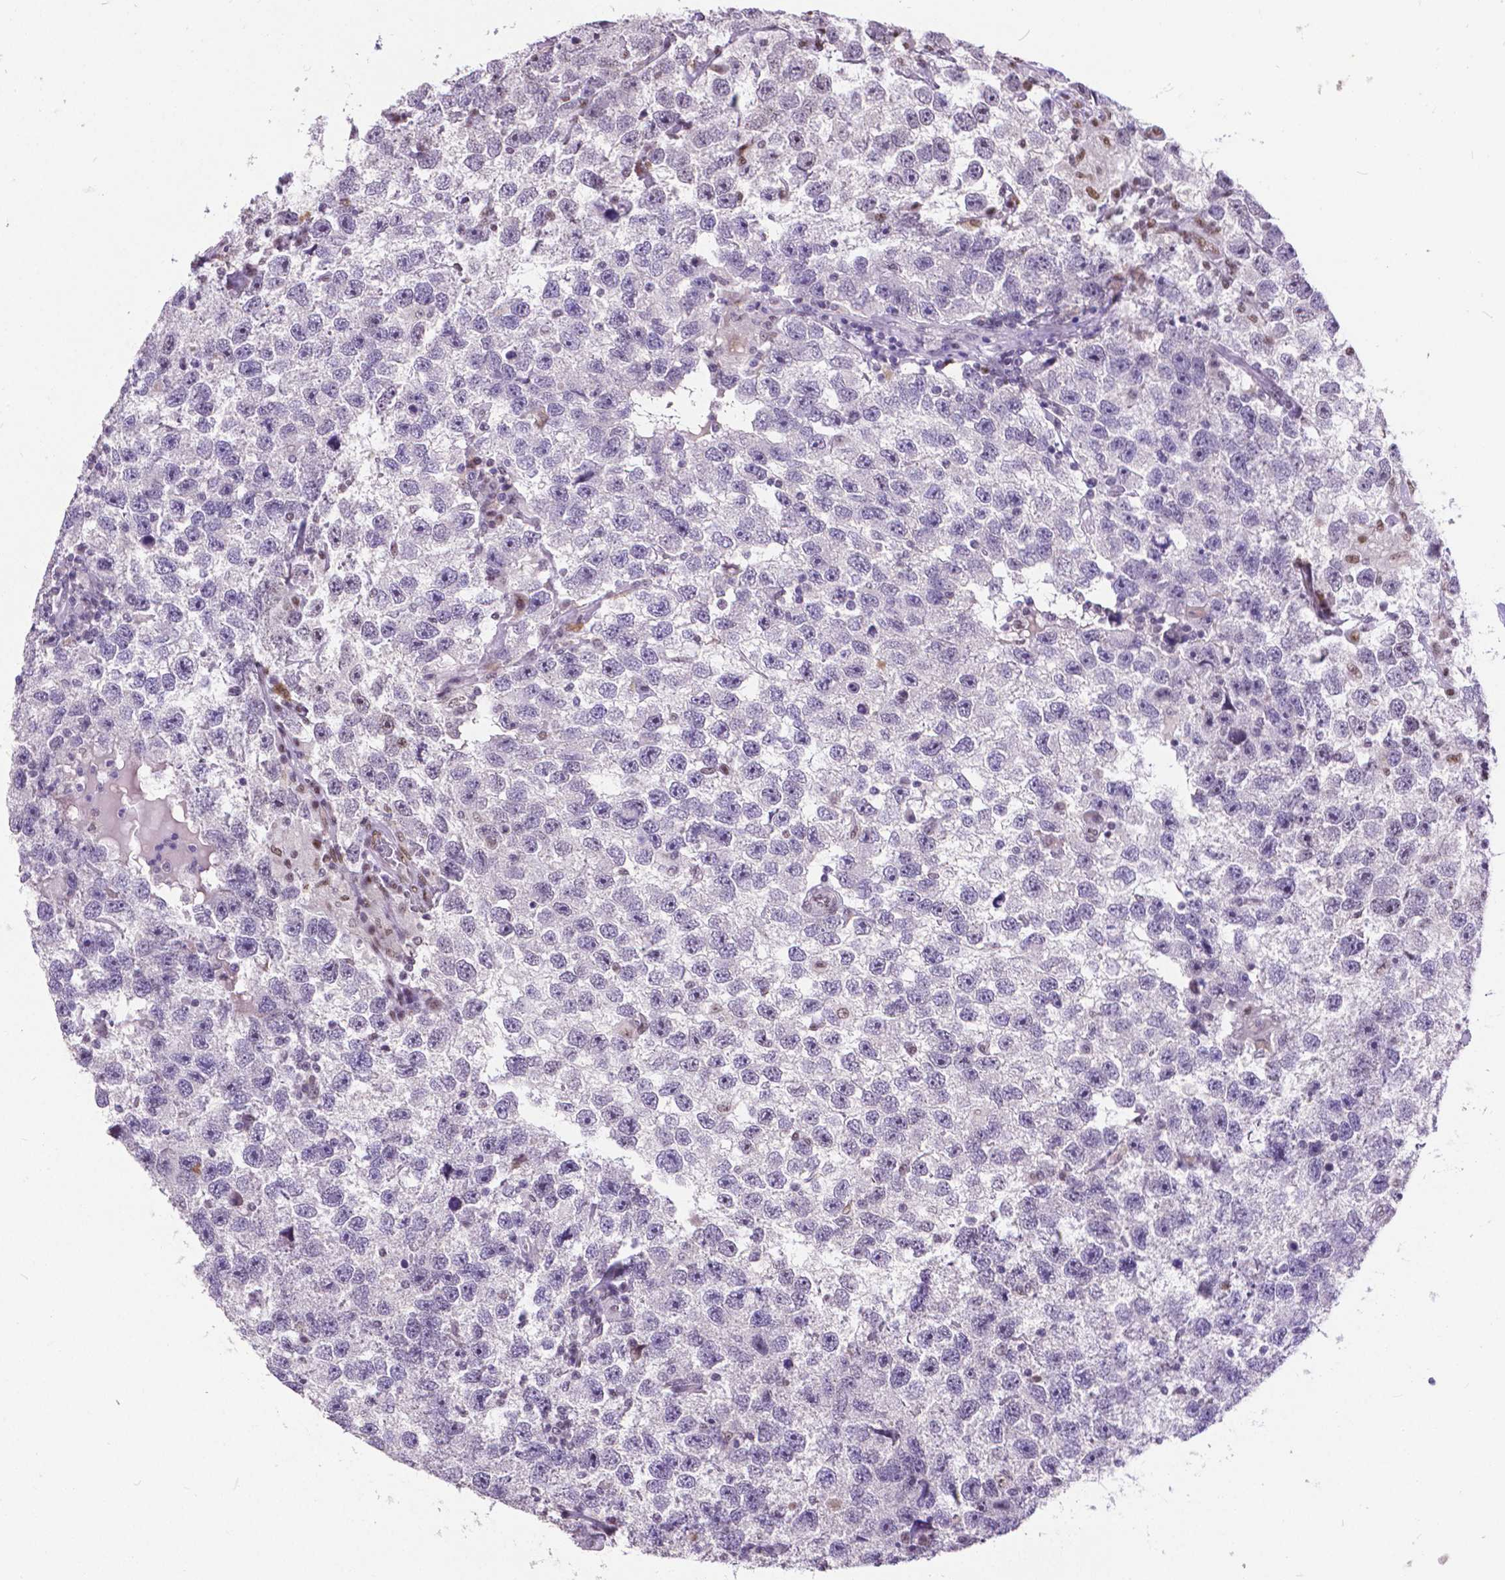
{"staining": {"intensity": "negative", "quantity": "none", "location": "none"}, "tissue": "testis cancer", "cell_type": "Tumor cells", "image_type": "cancer", "snomed": [{"axis": "morphology", "description": "Seminoma, NOS"}, {"axis": "topography", "description": "Testis"}], "caption": "Human testis cancer stained for a protein using immunohistochemistry exhibits no expression in tumor cells.", "gene": "ATRX", "patient": {"sex": "male", "age": 26}}